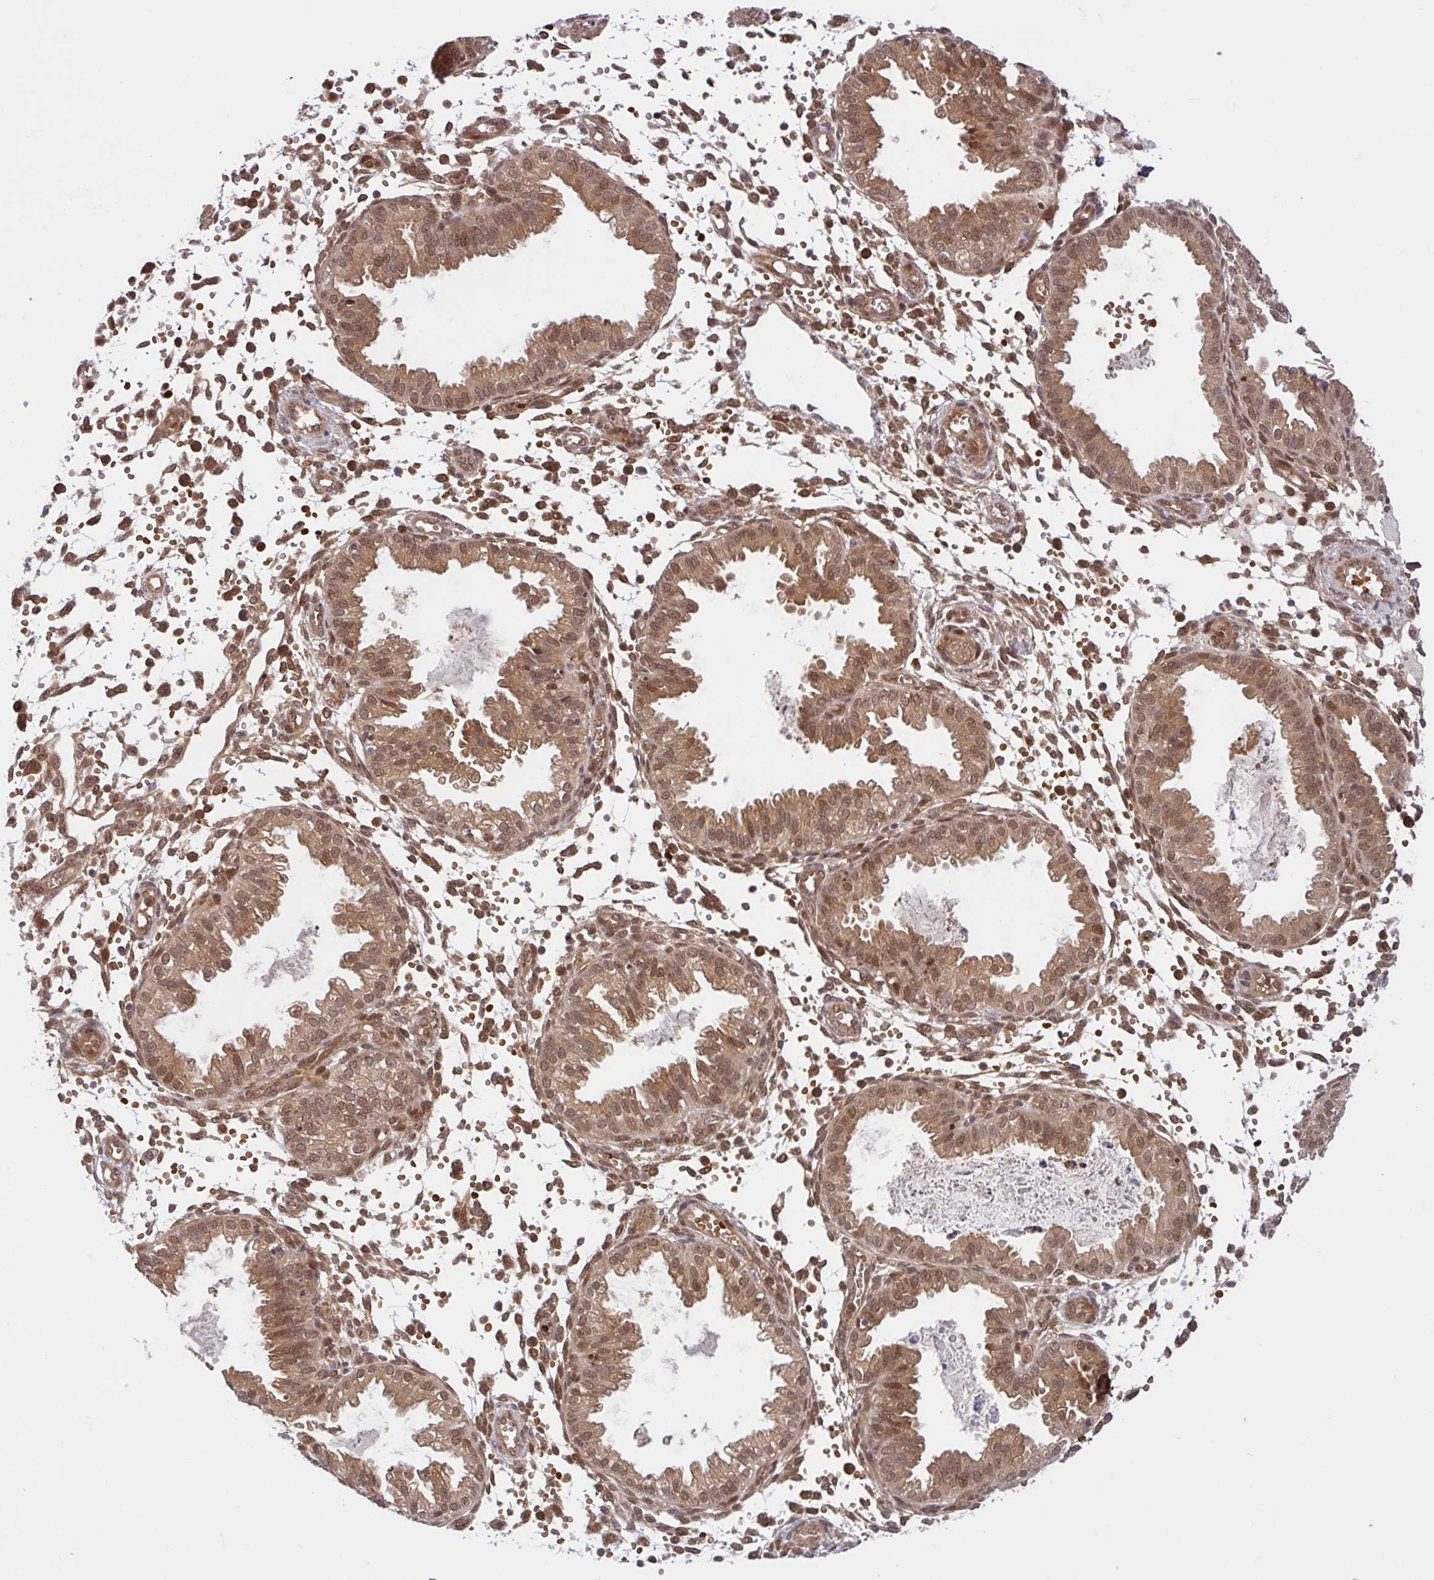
{"staining": {"intensity": "strong", "quantity": "25%-75%", "location": "cytoplasmic/membranous"}, "tissue": "endometrium", "cell_type": "Cells in endometrial stroma", "image_type": "normal", "snomed": [{"axis": "morphology", "description": "Normal tissue, NOS"}, {"axis": "topography", "description": "Endometrium"}], "caption": "An IHC photomicrograph of normal tissue is shown. Protein staining in brown labels strong cytoplasmic/membranous positivity in endometrium within cells in endometrial stroma. Using DAB (brown) and hematoxylin (blue) stains, captured at high magnification using brightfield microscopy.", "gene": "HMBS", "patient": {"sex": "female", "age": 33}}